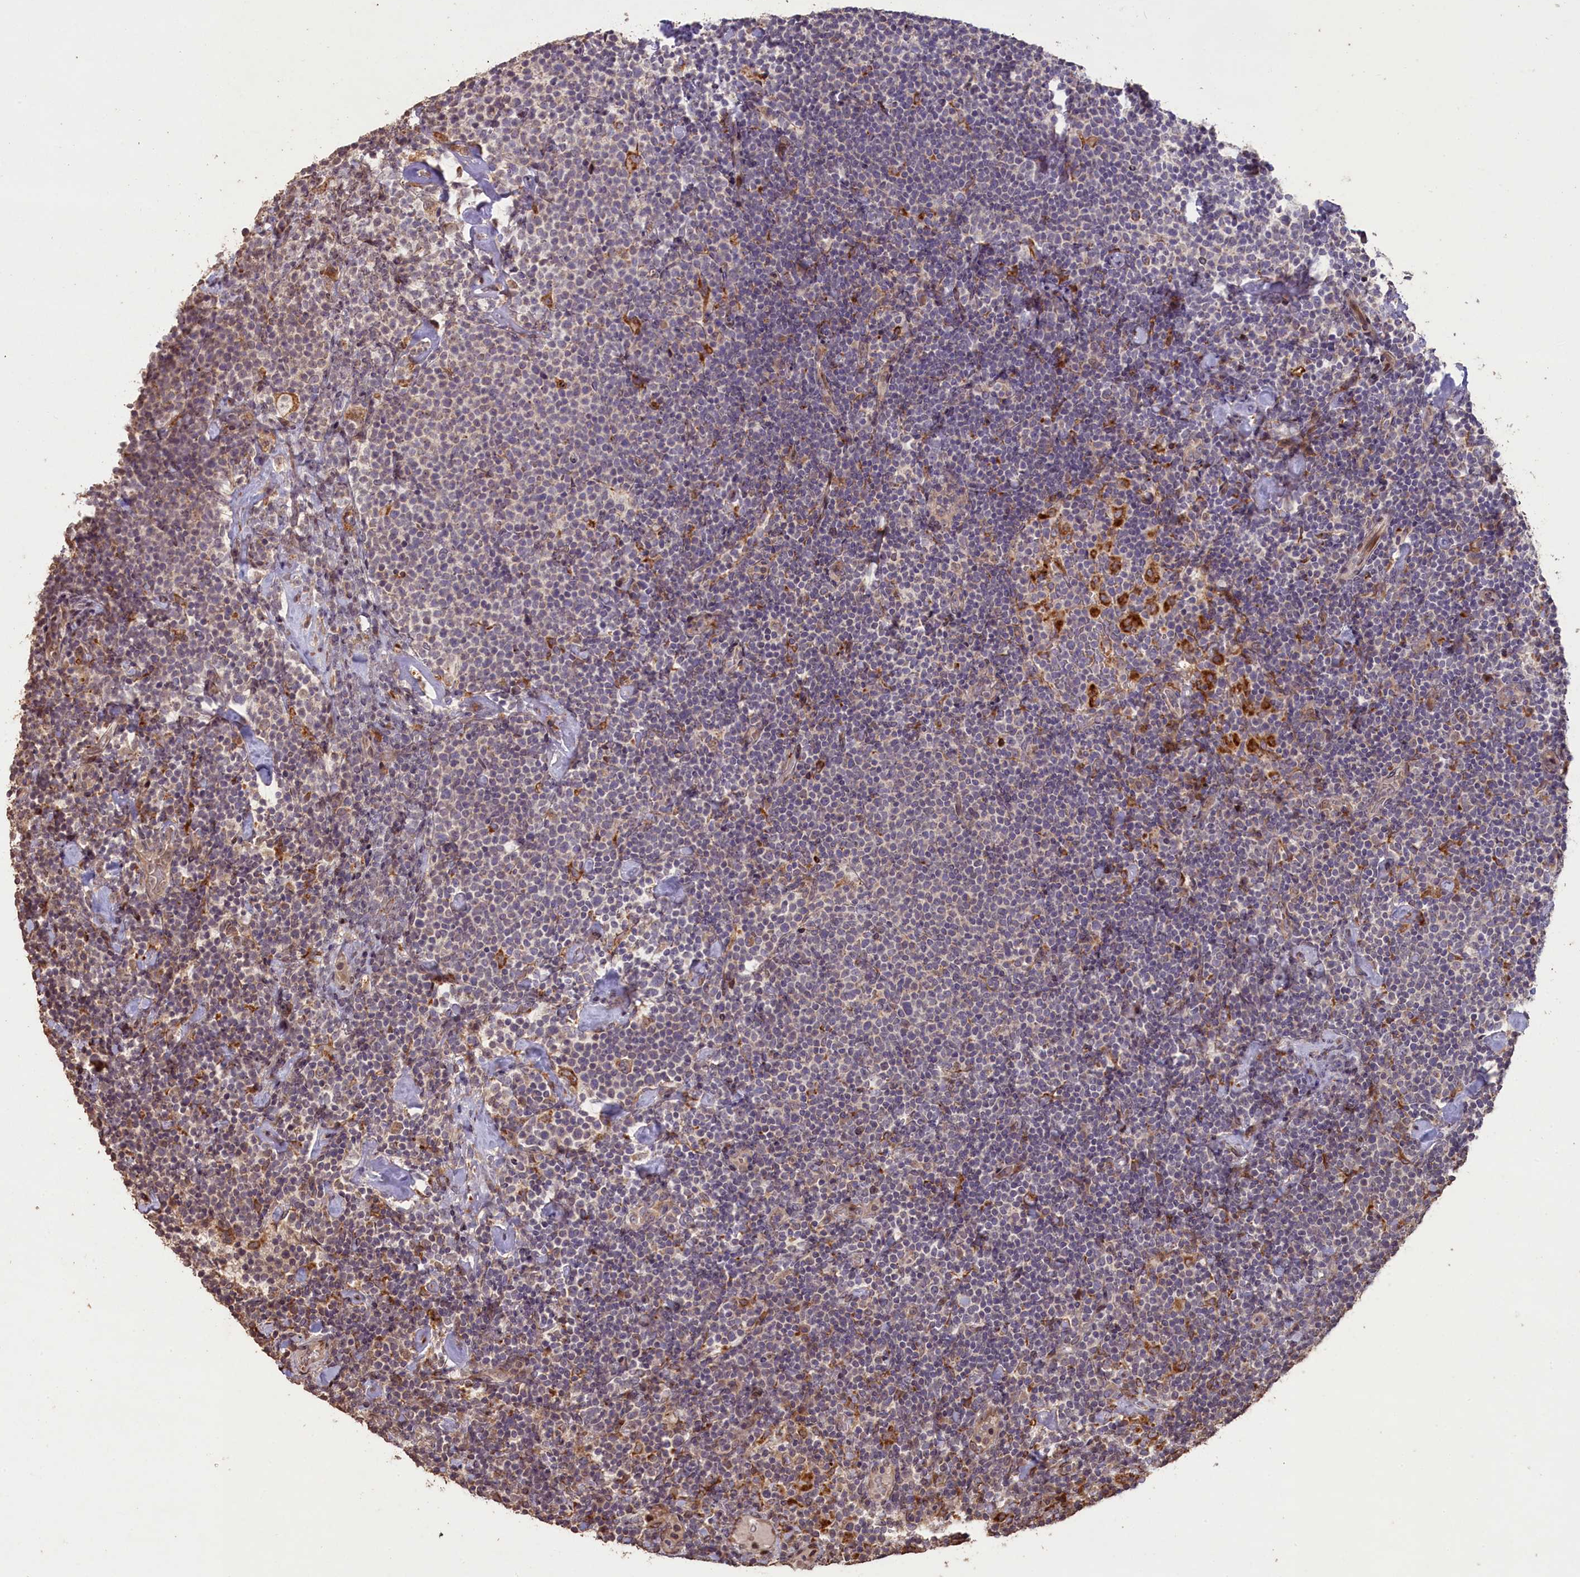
{"staining": {"intensity": "negative", "quantity": "none", "location": "none"}, "tissue": "lymphoma", "cell_type": "Tumor cells", "image_type": "cancer", "snomed": [{"axis": "morphology", "description": "Malignant lymphoma, non-Hodgkin's type, High grade"}, {"axis": "topography", "description": "Lymph node"}], "caption": "Immunohistochemistry micrograph of human lymphoma stained for a protein (brown), which exhibits no positivity in tumor cells. The staining was performed using DAB (3,3'-diaminobenzidine) to visualize the protein expression in brown, while the nuclei were stained in blue with hematoxylin (Magnification: 20x).", "gene": "SLC38A7", "patient": {"sex": "male", "age": 61}}